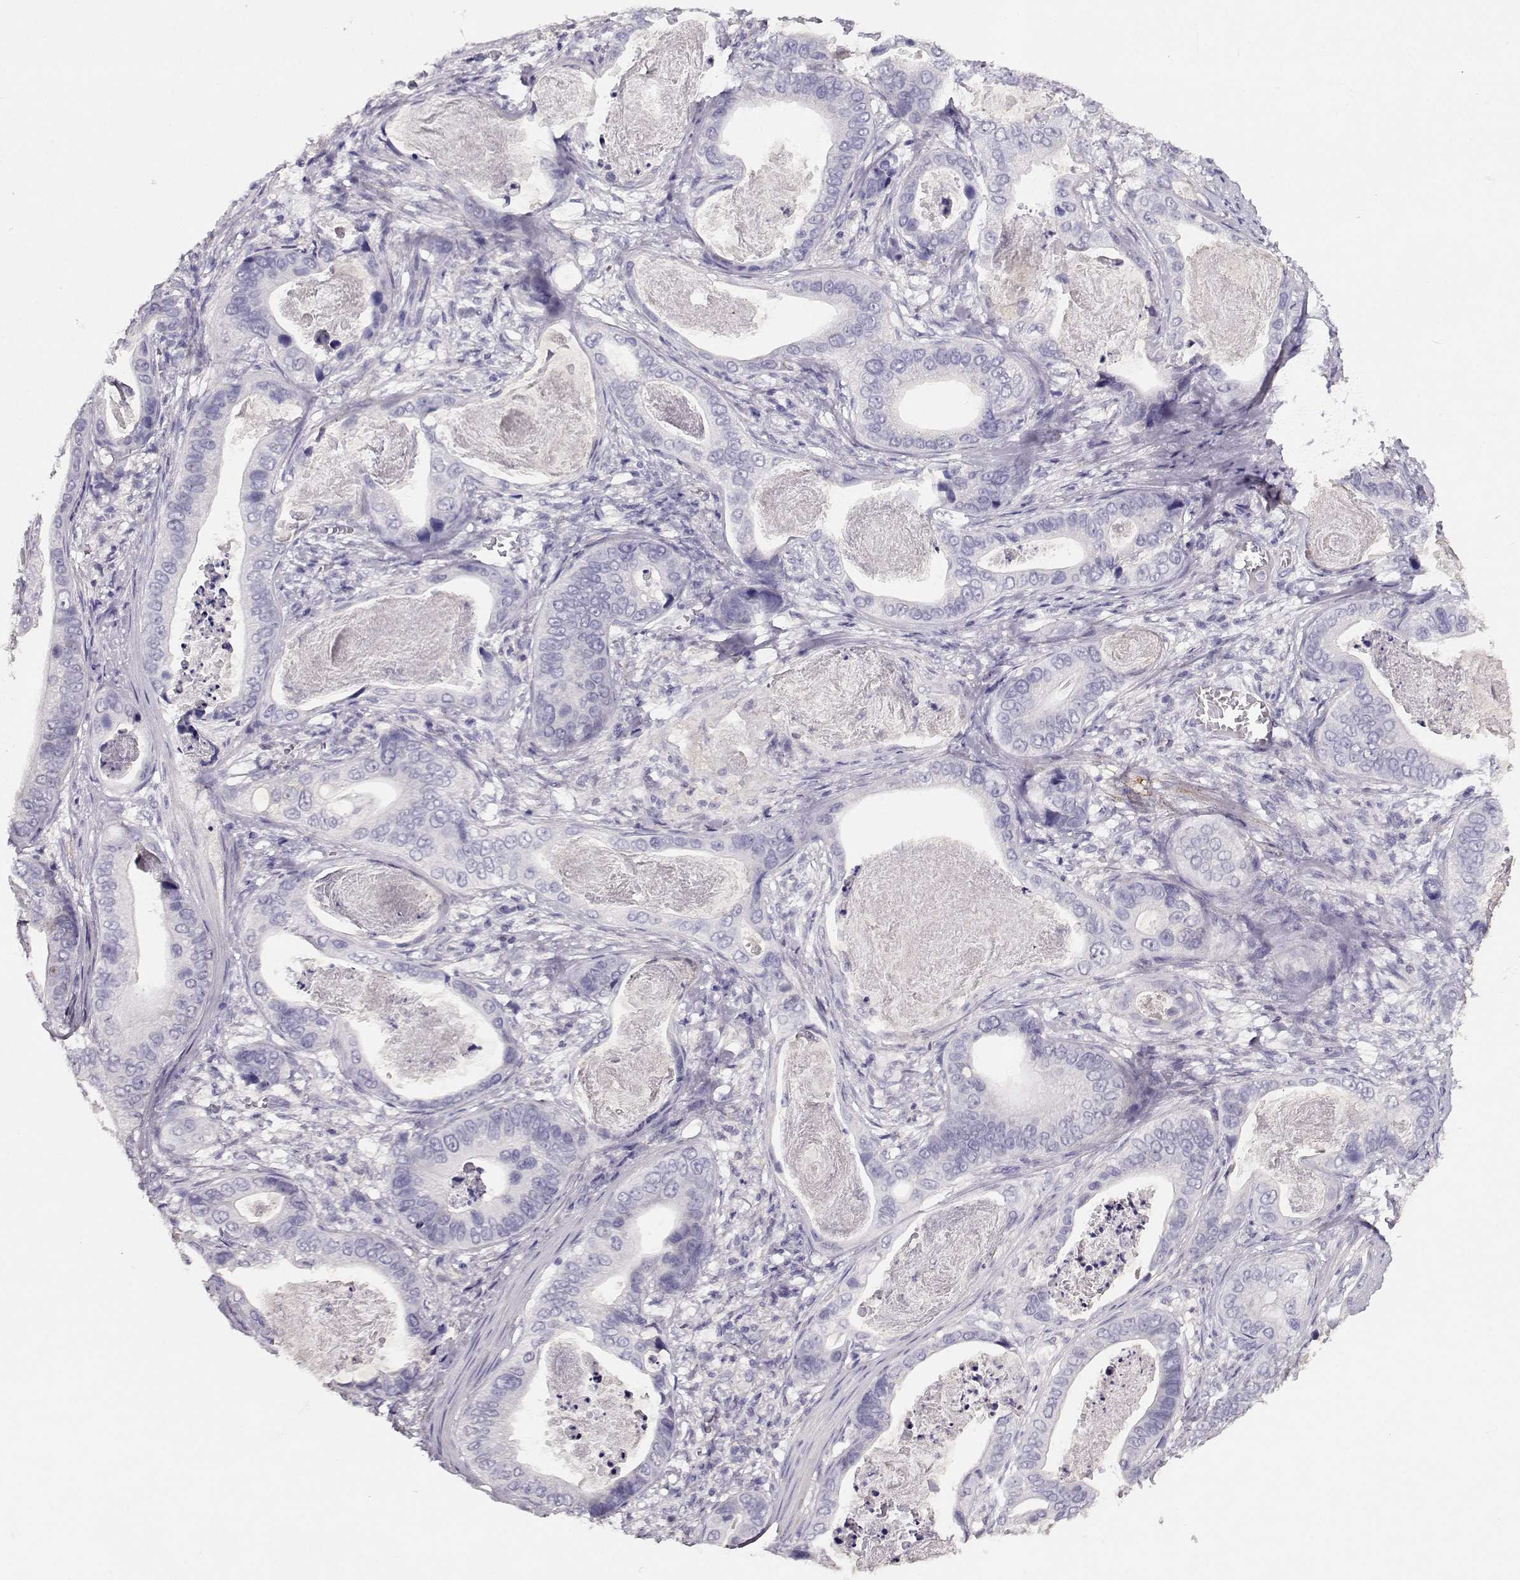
{"staining": {"intensity": "negative", "quantity": "none", "location": "none"}, "tissue": "stomach cancer", "cell_type": "Tumor cells", "image_type": "cancer", "snomed": [{"axis": "morphology", "description": "Adenocarcinoma, NOS"}, {"axis": "topography", "description": "Stomach"}], "caption": "An image of human adenocarcinoma (stomach) is negative for staining in tumor cells.", "gene": "RBM44", "patient": {"sex": "male", "age": 84}}